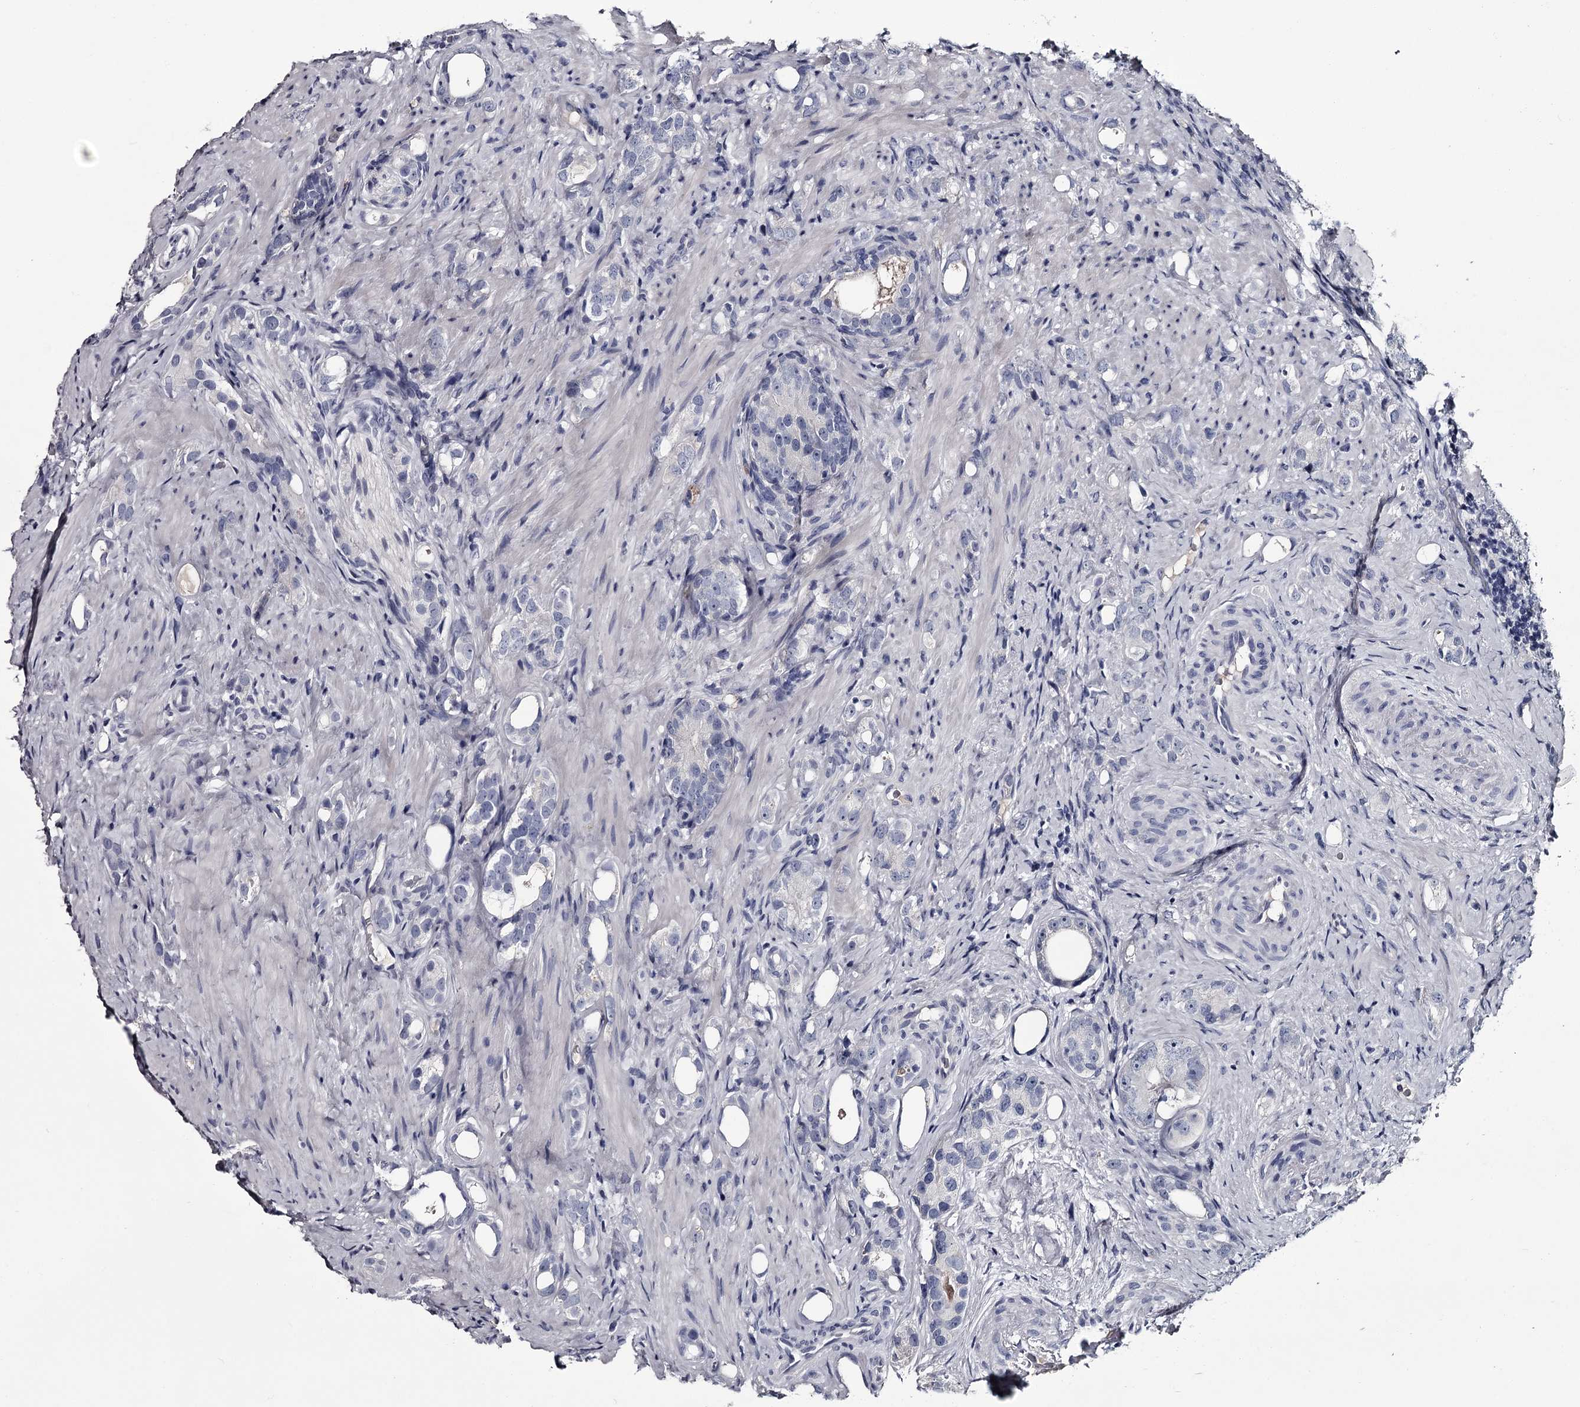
{"staining": {"intensity": "negative", "quantity": "none", "location": "none"}, "tissue": "prostate cancer", "cell_type": "Tumor cells", "image_type": "cancer", "snomed": [{"axis": "morphology", "description": "Adenocarcinoma, High grade"}, {"axis": "topography", "description": "Prostate"}], "caption": "Photomicrograph shows no significant protein staining in tumor cells of prostate cancer (high-grade adenocarcinoma).", "gene": "DAO", "patient": {"sex": "male", "age": 63}}